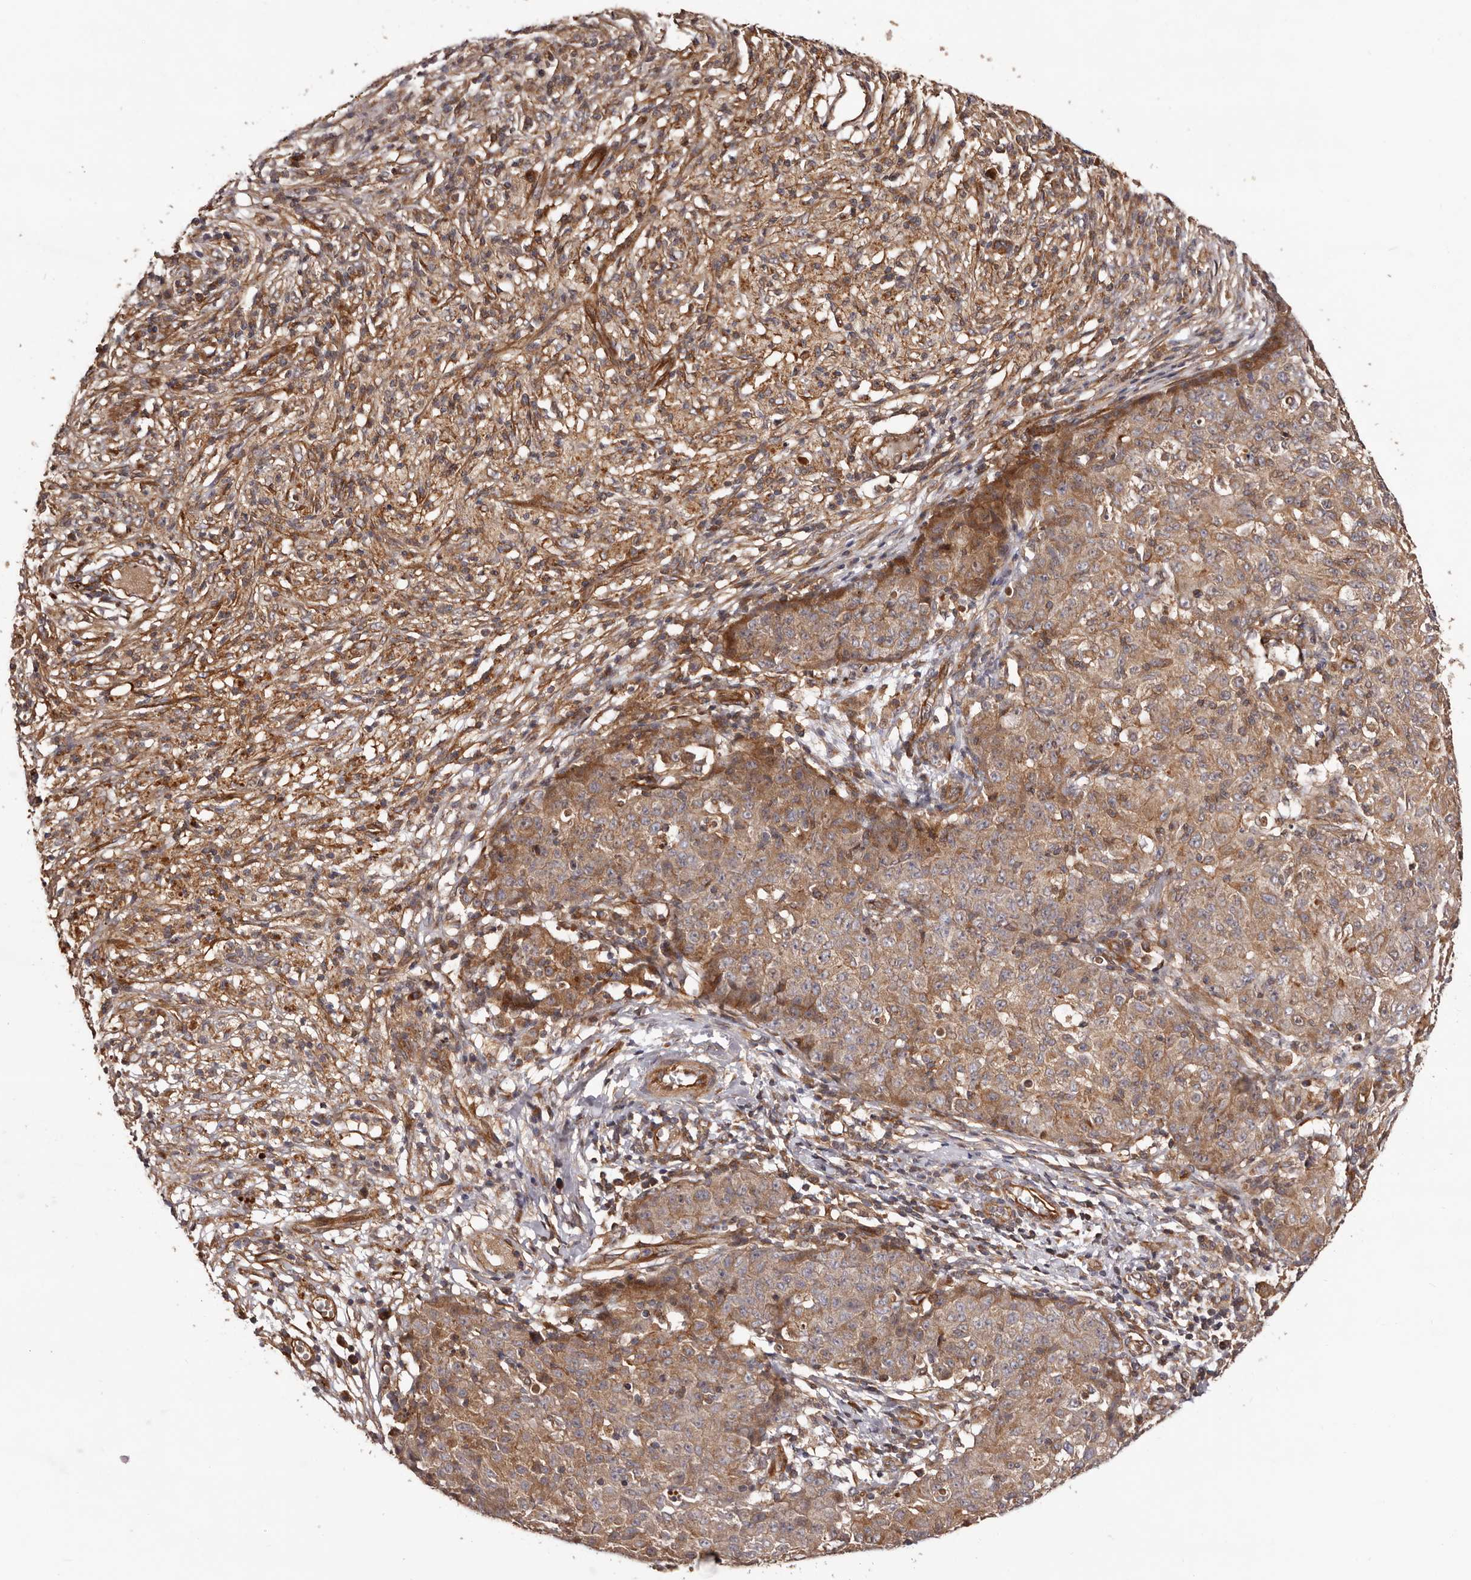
{"staining": {"intensity": "moderate", "quantity": ">75%", "location": "cytoplasmic/membranous"}, "tissue": "ovarian cancer", "cell_type": "Tumor cells", "image_type": "cancer", "snomed": [{"axis": "morphology", "description": "Carcinoma, endometroid"}, {"axis": "topography", "description": "Ovary"}], "caption": "Endometroid carcinoma (ovarian) stained for a protein displays moderate cytoplasmic/membranous positivity in tumor cells.", "gene": "GTPBP1", "patient": {"sex": "female", "age": 42}}